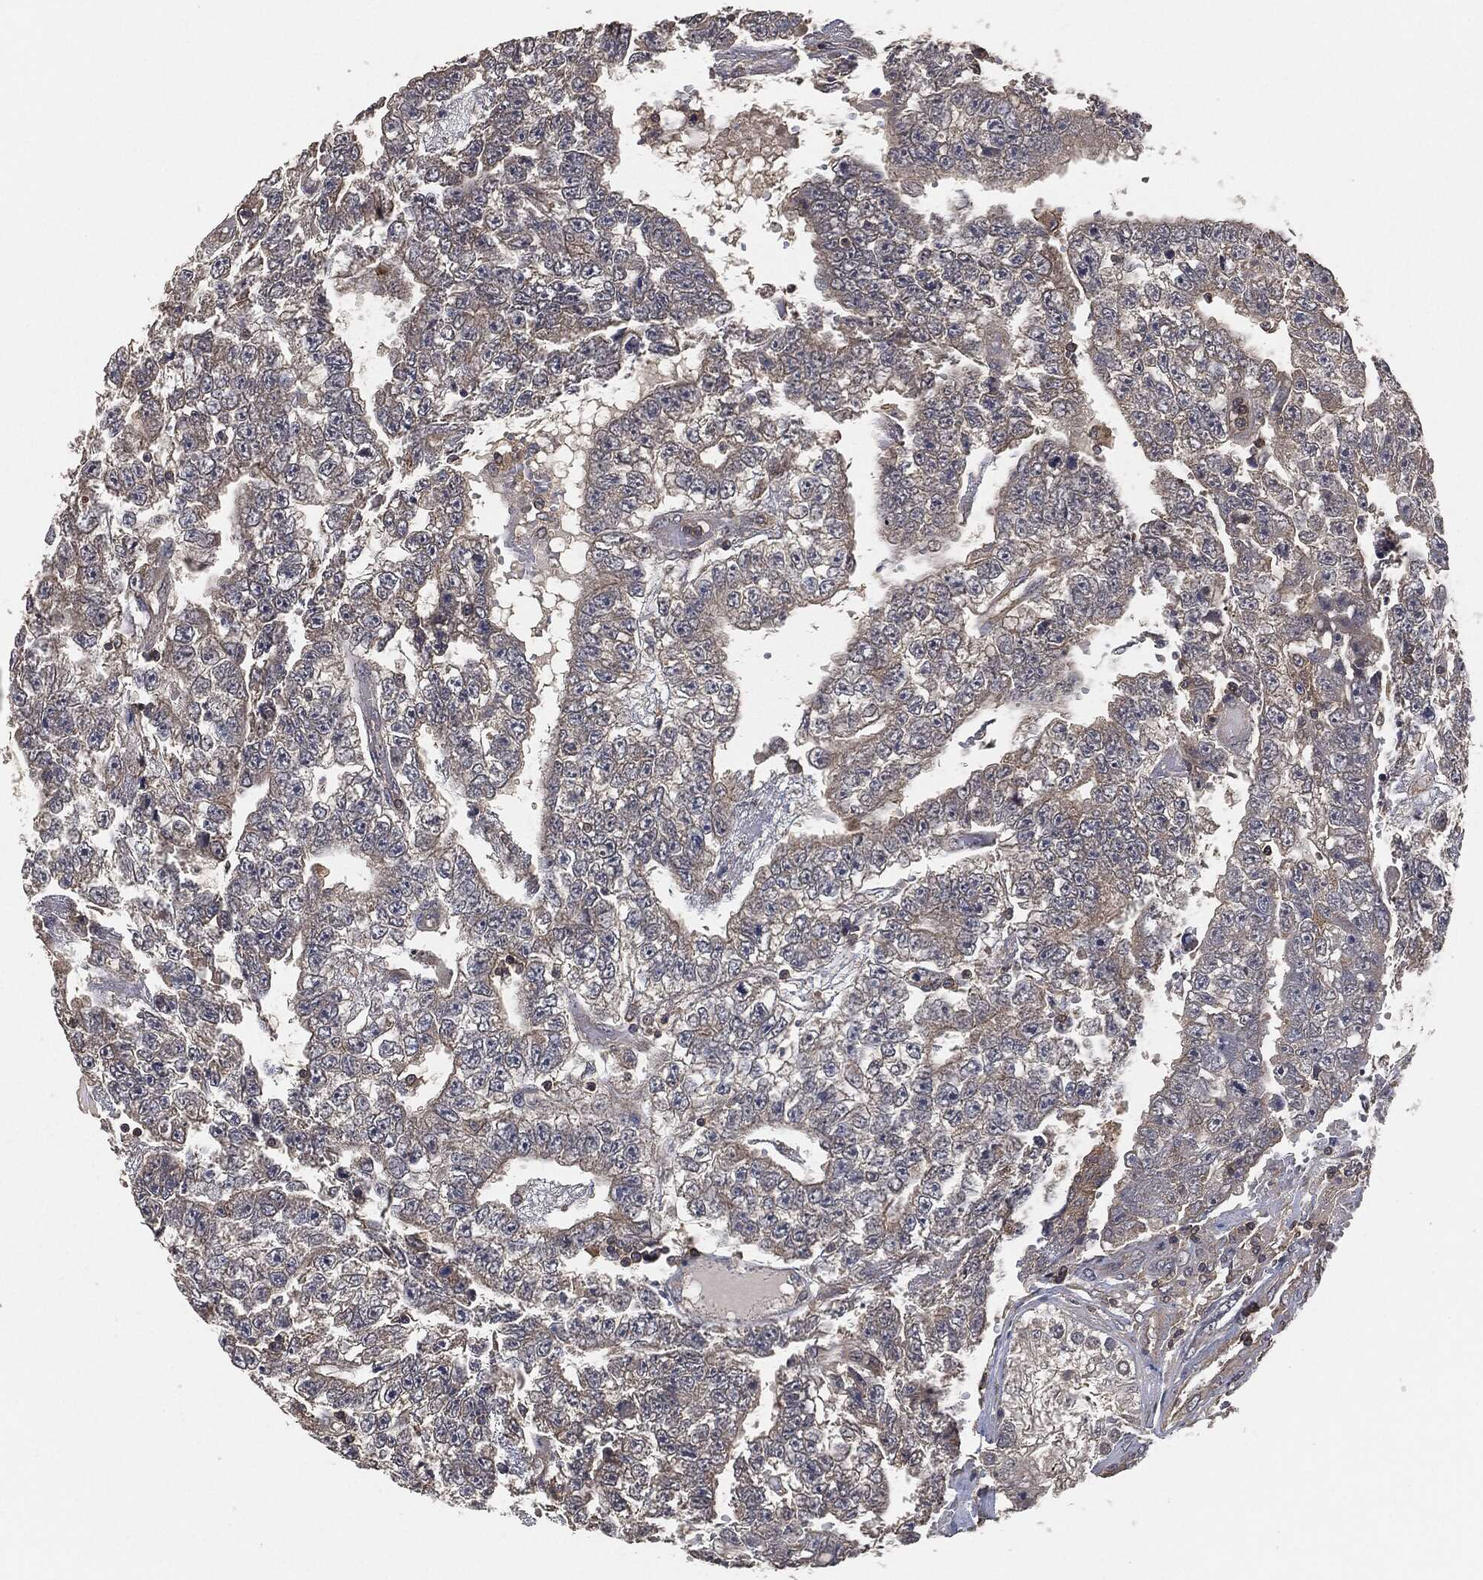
{"staining": {"intensity": "negative", "quantity": "none", "location": "none"}, "tissue": "testis cancer", "cell_type": "Tumor cells", "image_type": "cancer", "snomed": [{"axis": "morphology", "description": "Carcinoma, Embryonal, NOS"}, {"axis": "topography", "description": "Testis"}], "caption": "Testis embryonal carcinoma was stained to show a protein in brown. There is no significant positivity in tumor cells.", "gene": "ERBIN", "patient": {"sex": "male", "age": 25}}